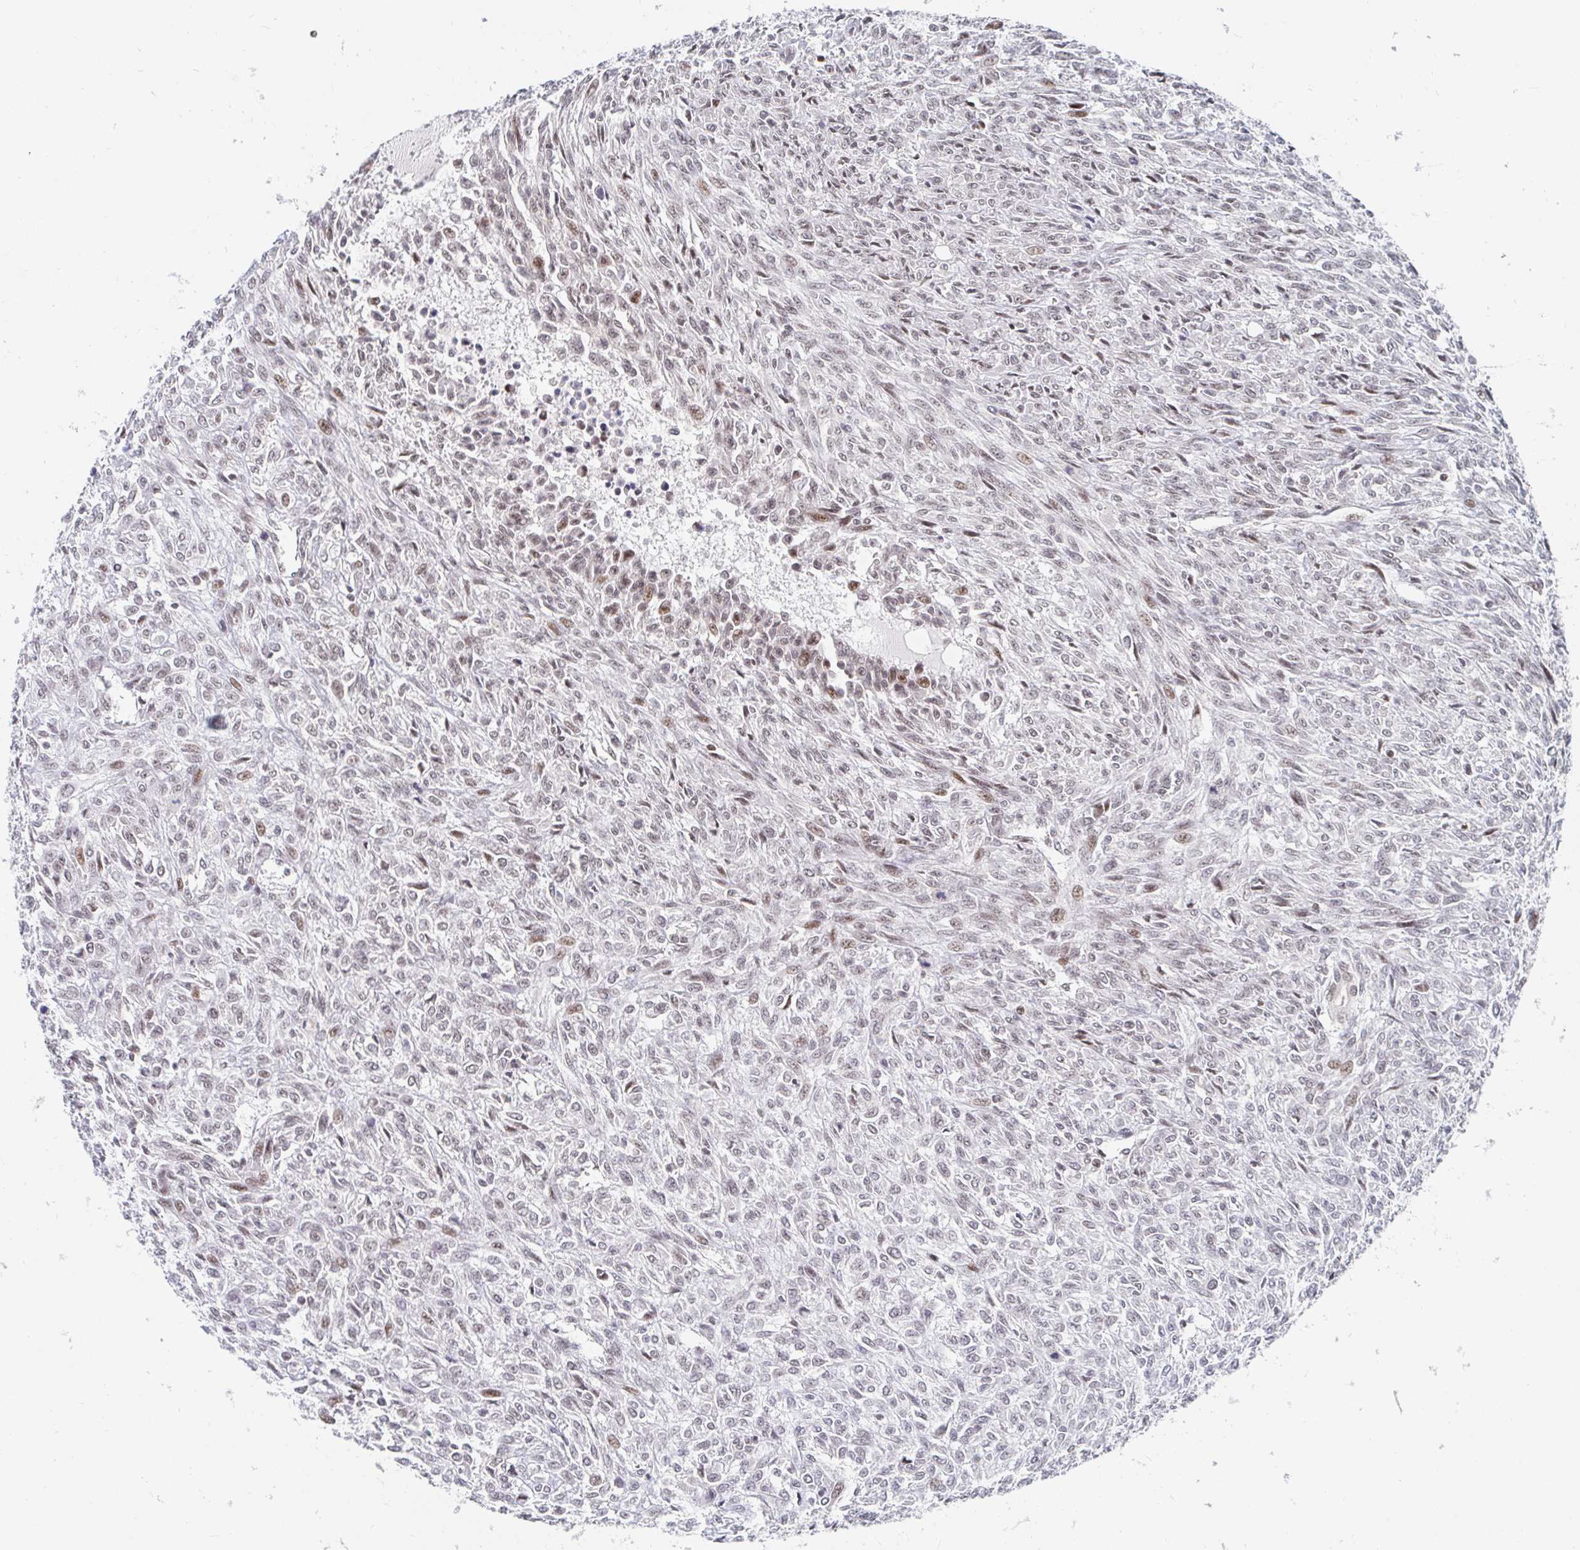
{"staining": {"intensity": "weak", "quantity": "25%-75%", "location": "nuclear"}, "tissue": "renal cancer", "cell_type": "Tumor cells", "image_type": "cancer", "snomed": [{"axis": "morphology", "description": "Adenocarcinoma, NOS"}, {"axis": "topography", "description": "Kidney"}], "caption": "Renal cancer (adenocarcinoma) stained with DAB (3,3'-diaminobenzidine) immunohistochemistry (IHC) displays low levels of weak nuclear expression in about 25%-75% of tumor cells.", "gene": "CHD2", "patient": {"sex": "male", "age": 58}}